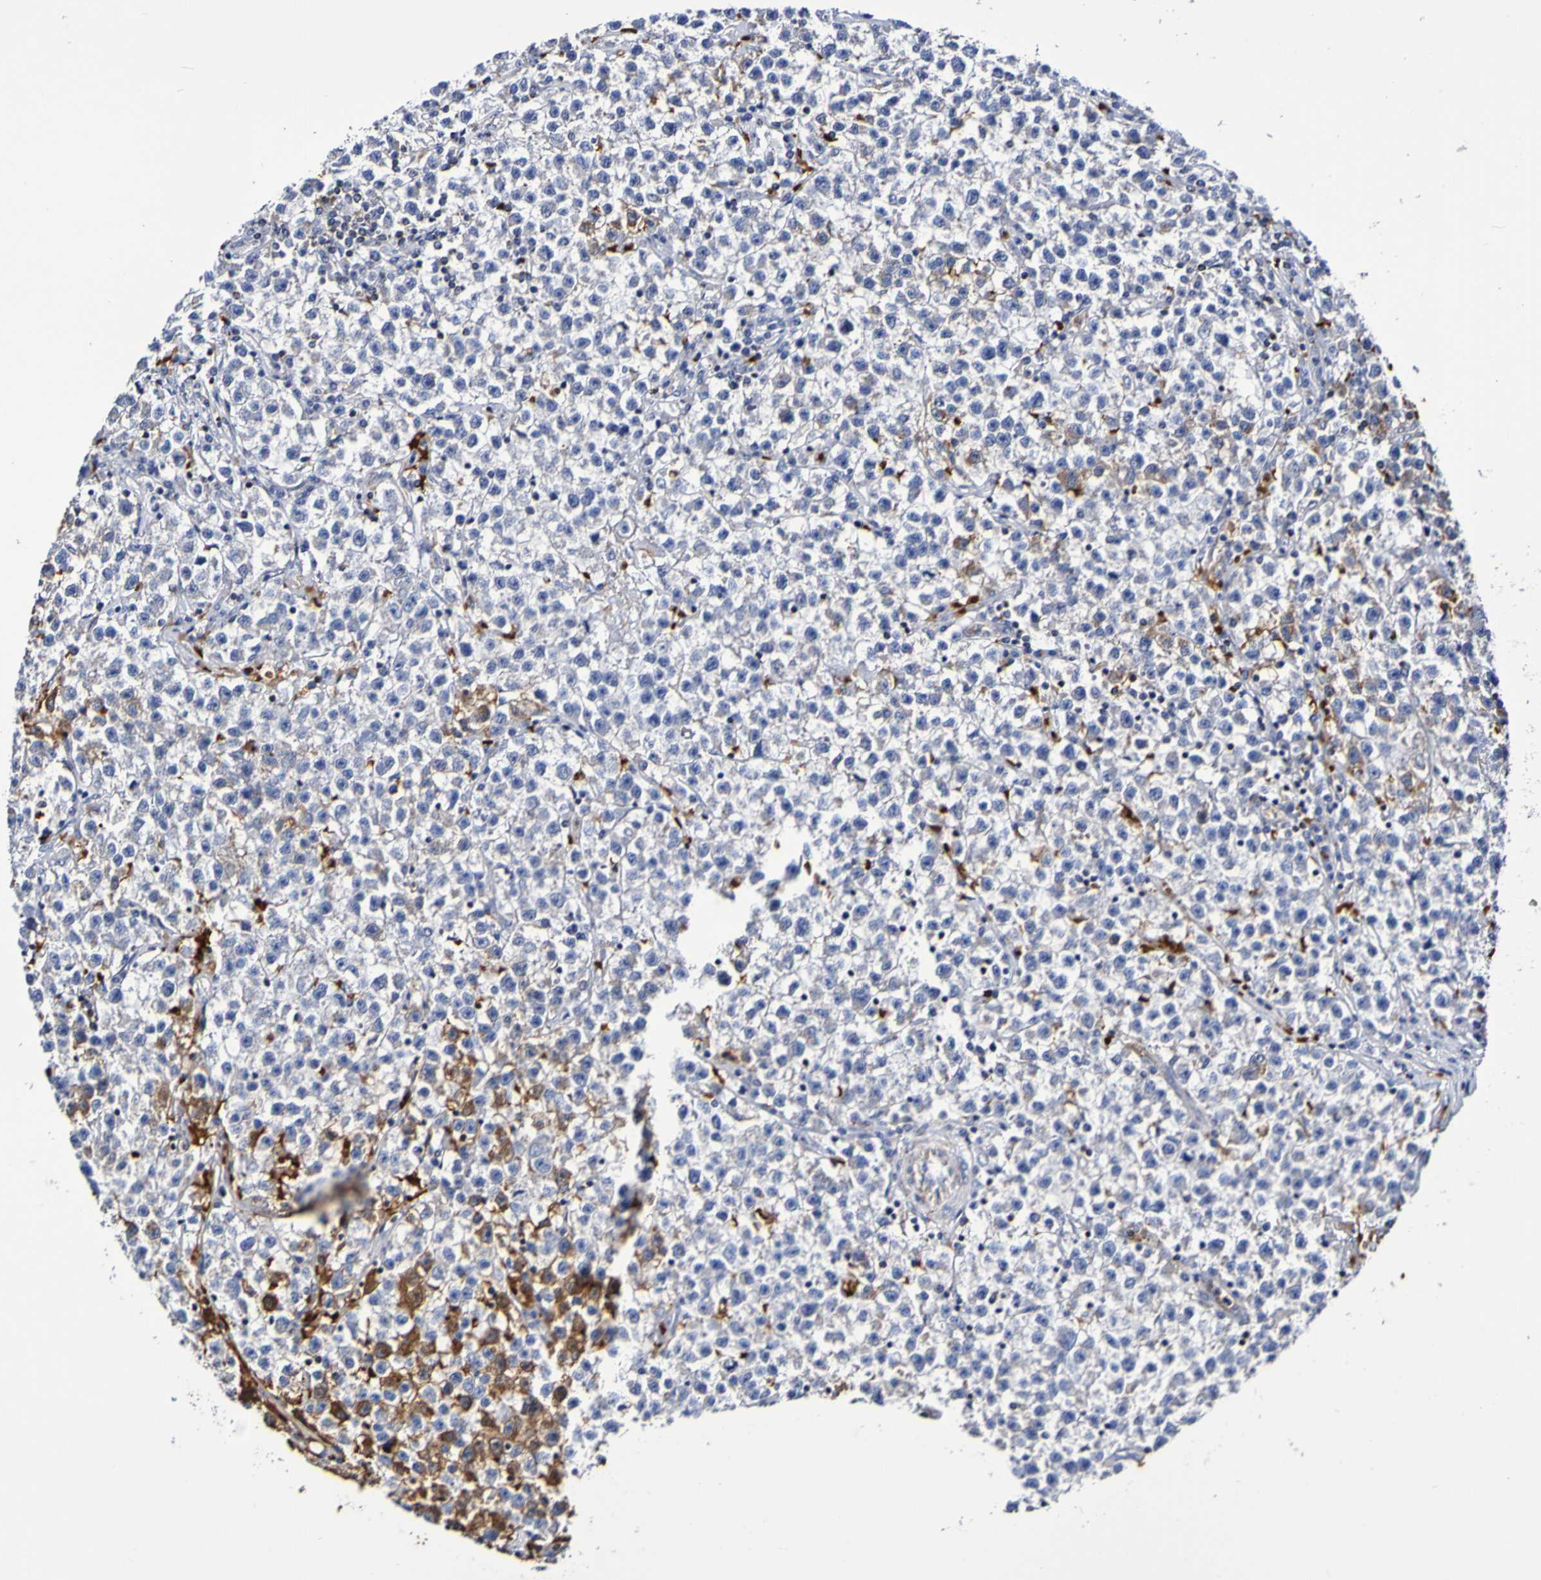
{"staining": {"intensity": "moderate", "quantity": "<25%", "location": "cytoplasmic/membranous"}, "tissue": "testis cancer", "cell_type": "Tumor cells", "image_type": "cancer", "snomed": [{"axis": "morphology", "description": "Seminoma, NOS"}, {"axis": "topography", "description": "Testis"}], "caption": "Immunohistochemistry photomicrograph of neoplastic tissue: seminoma (testis) stained using immunohistochemistry displays low levels of moderate protein expression localized specifically in the cytoplasmic/membranous of tumor cells, appearing as a cytoplasmic/membranous brown color.", "gene": "WNT4", "patient": {"sex": "male", "age": 22}}